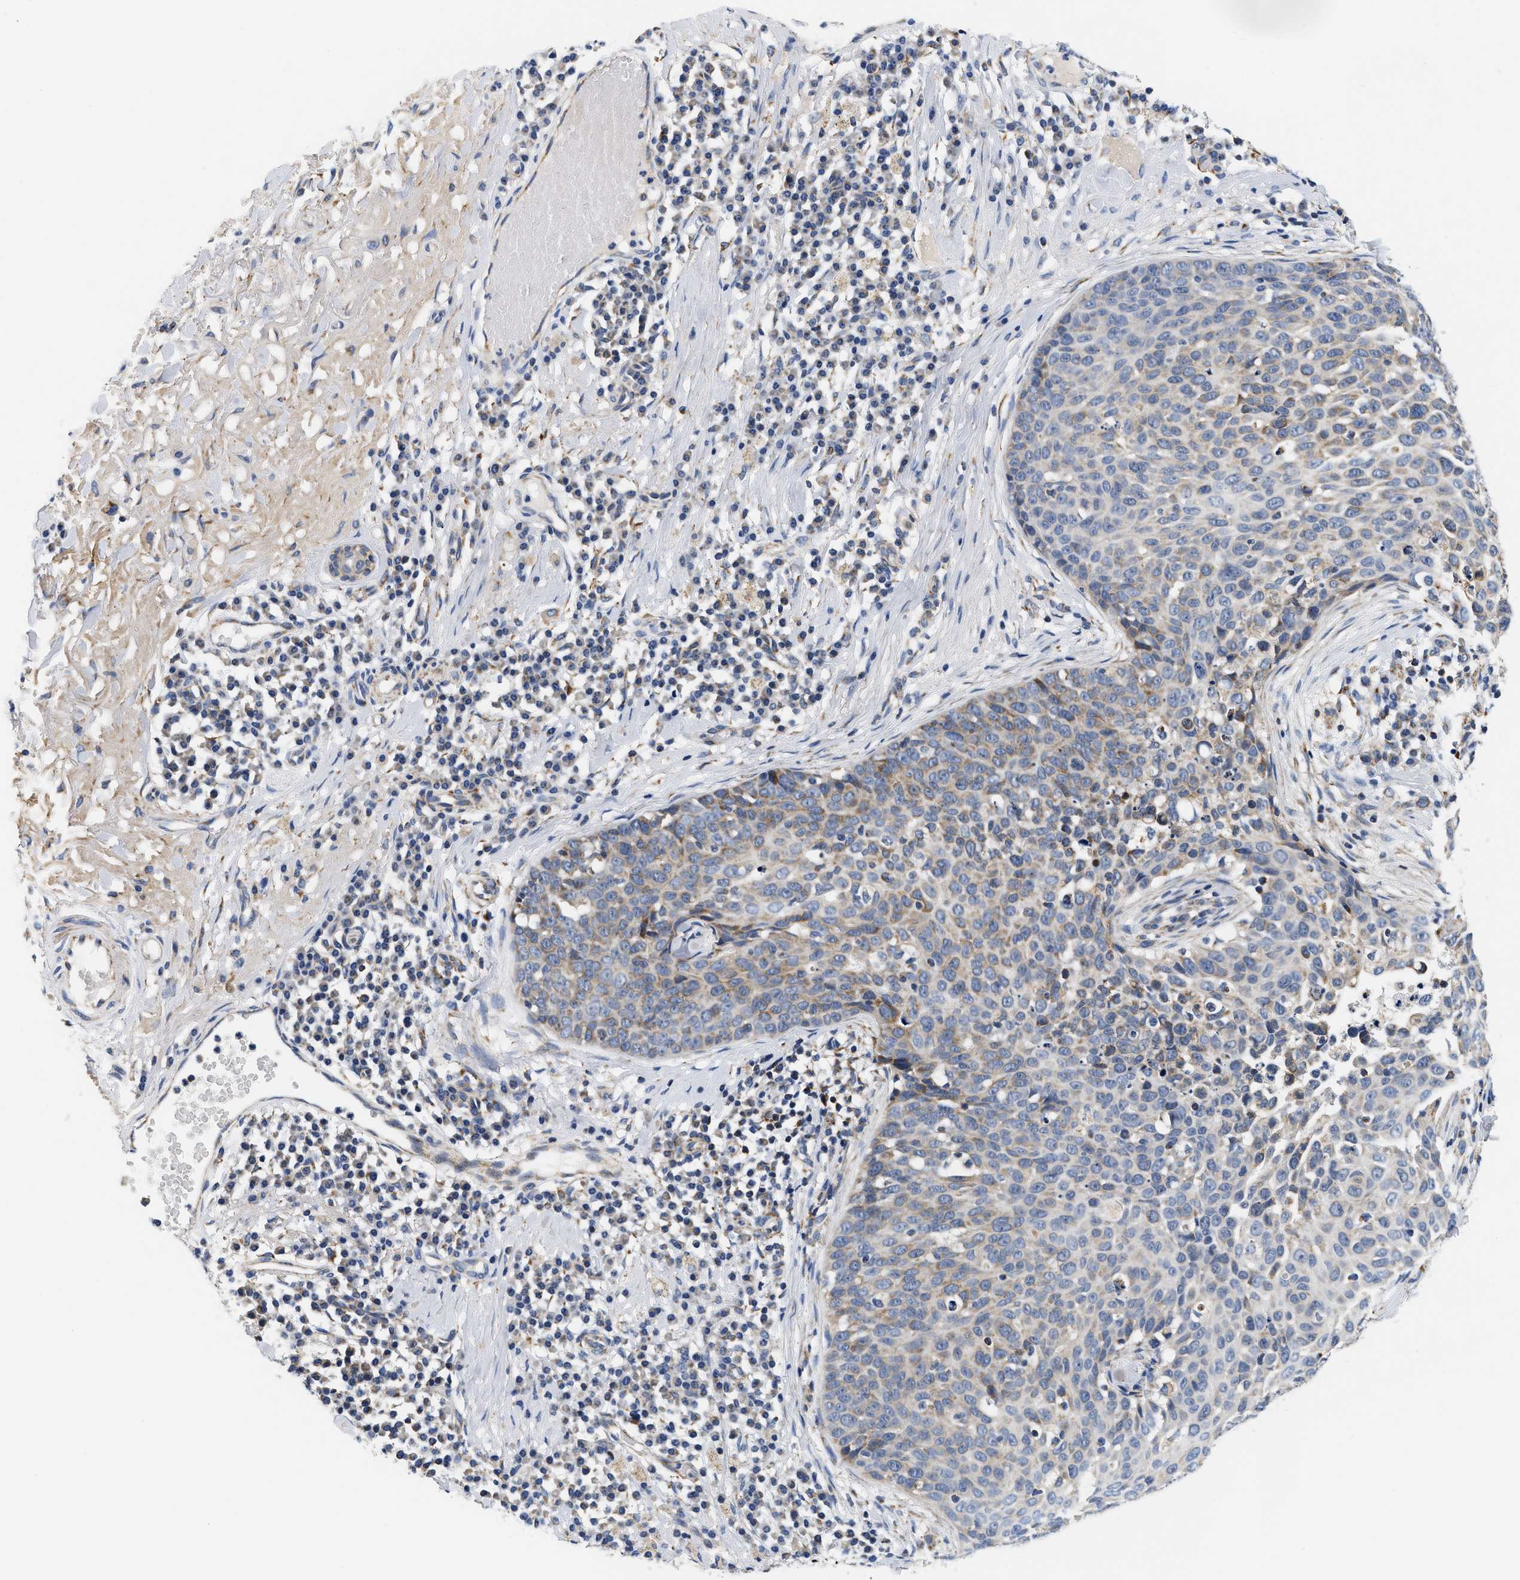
{"staining": {"intensity": "weak", "quantity": "25%-75%", "location": "cytoplasmic/membranous"}, "tissue": "skin cancer", "cell_type": "Tumor cells", "image_type": "cancer", "snomed": [{"axis": "morphology", "description": "Squamous cell carcinoma in situ, NOS"}, {"axis": "morphology", "description": "Squamous cell carcinoma, NOS"}, {"axis": "topography", "description": "Skin"}], "caption": "Immunohistochemistry of skin squamous cell carcinoma in situ shows low levels of weak cytoplasmic/membranous expression in approximately 25%-75% of tumor cells. (DAB (3,3'-diaminobenzidine) IHC, brown staining for protein, blue staining for nuclei).", "gene": "PDP1", "patient": {"sex": "male", "age": 93}}